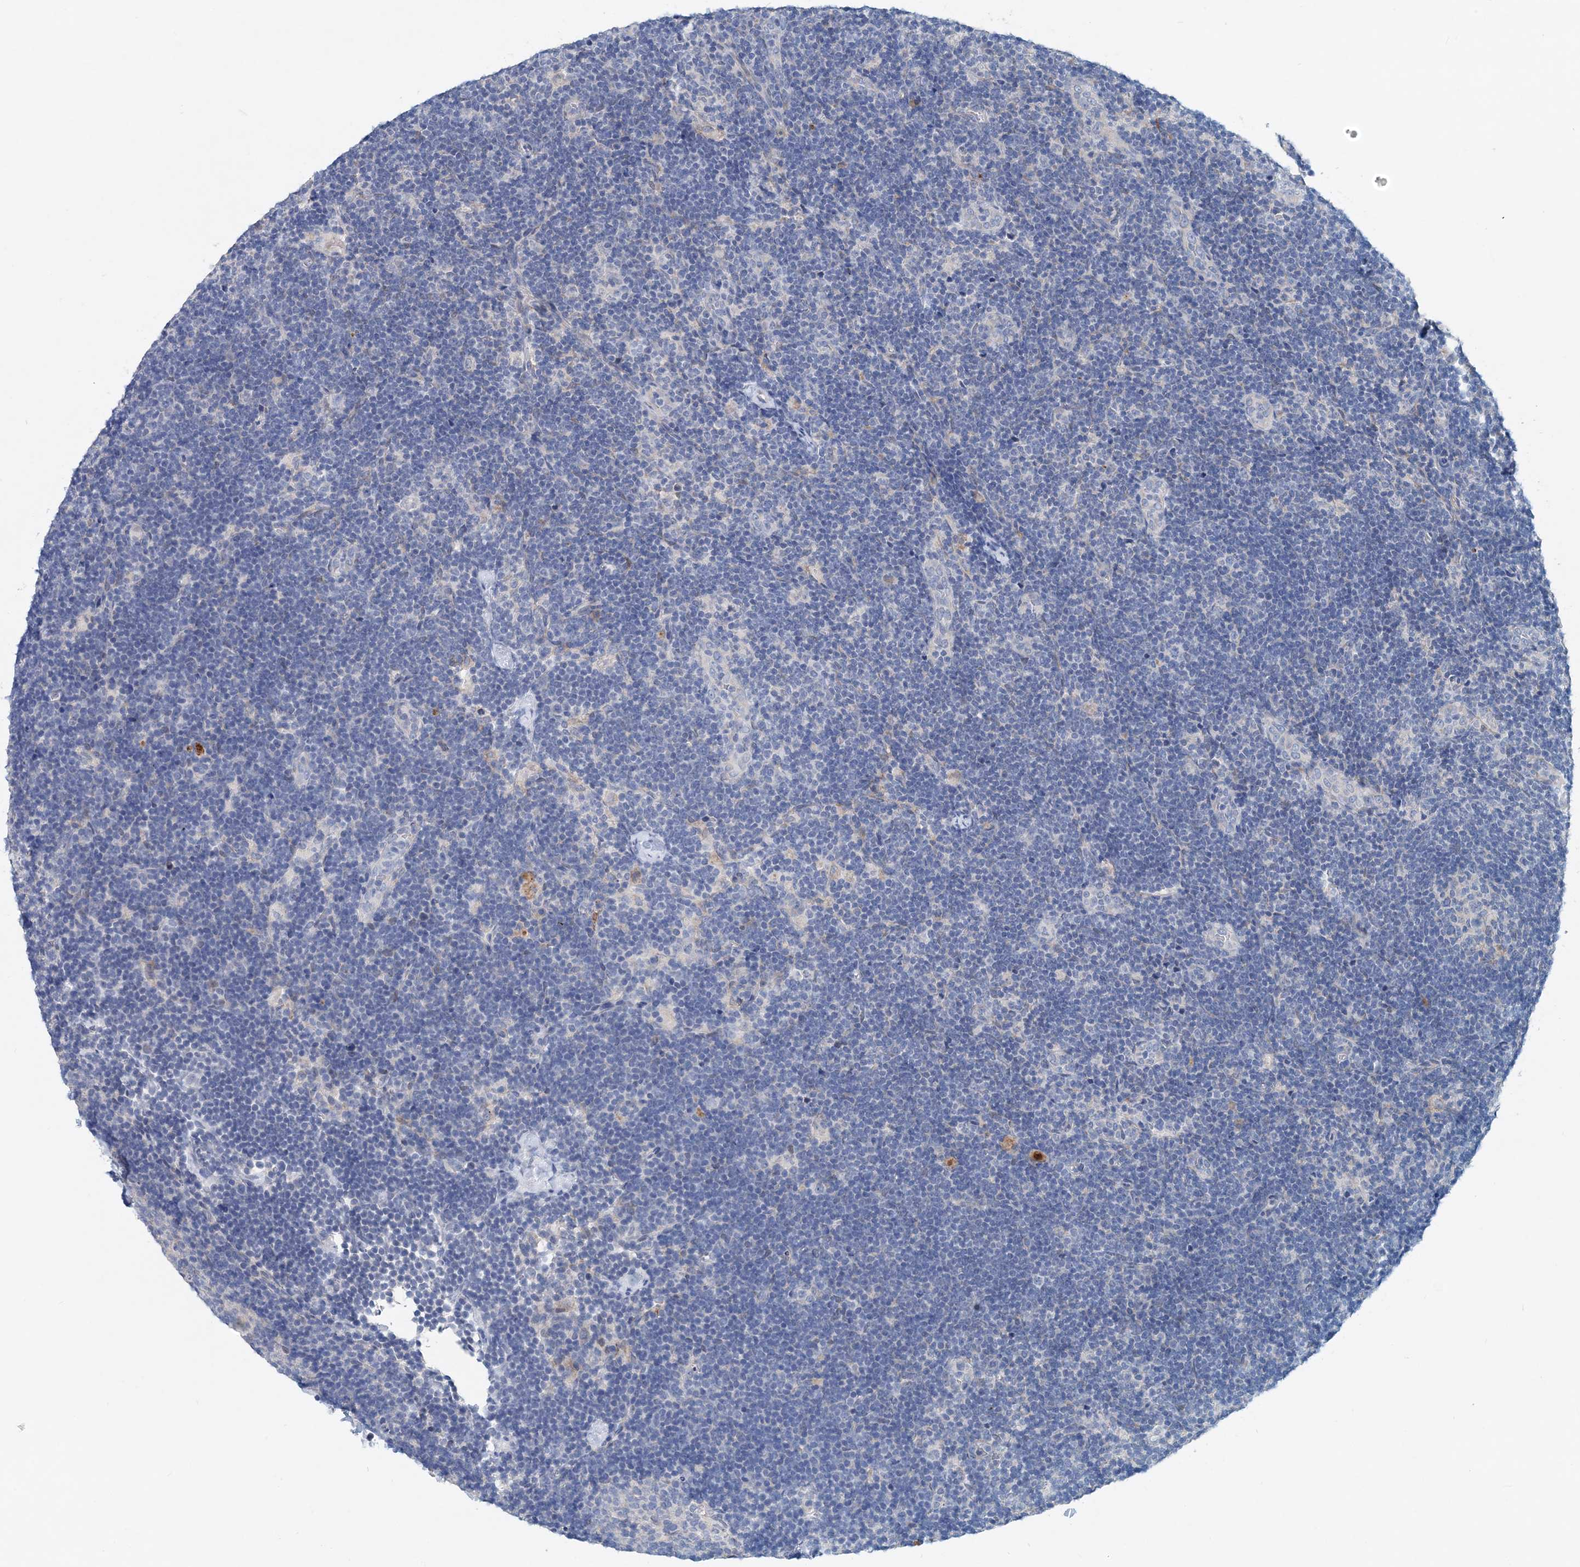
{"staining": {"intensity": "negative", "quantity": "none", "location": "none"}, "tissue": "lymph node", "cell_type": "Germinal center cells", "image_type": "normal", "snomed": [{"axis": "morphology", "description": "Normal tissue, NOS"}, {"axis": "topography", "description": "Lymph node"}], "caption": "The histopathology image demonstrates no staining of germinal center cells in benign lymph node.", "gene": "PFN2", "patient": {"sex": "female", "age": 22}}